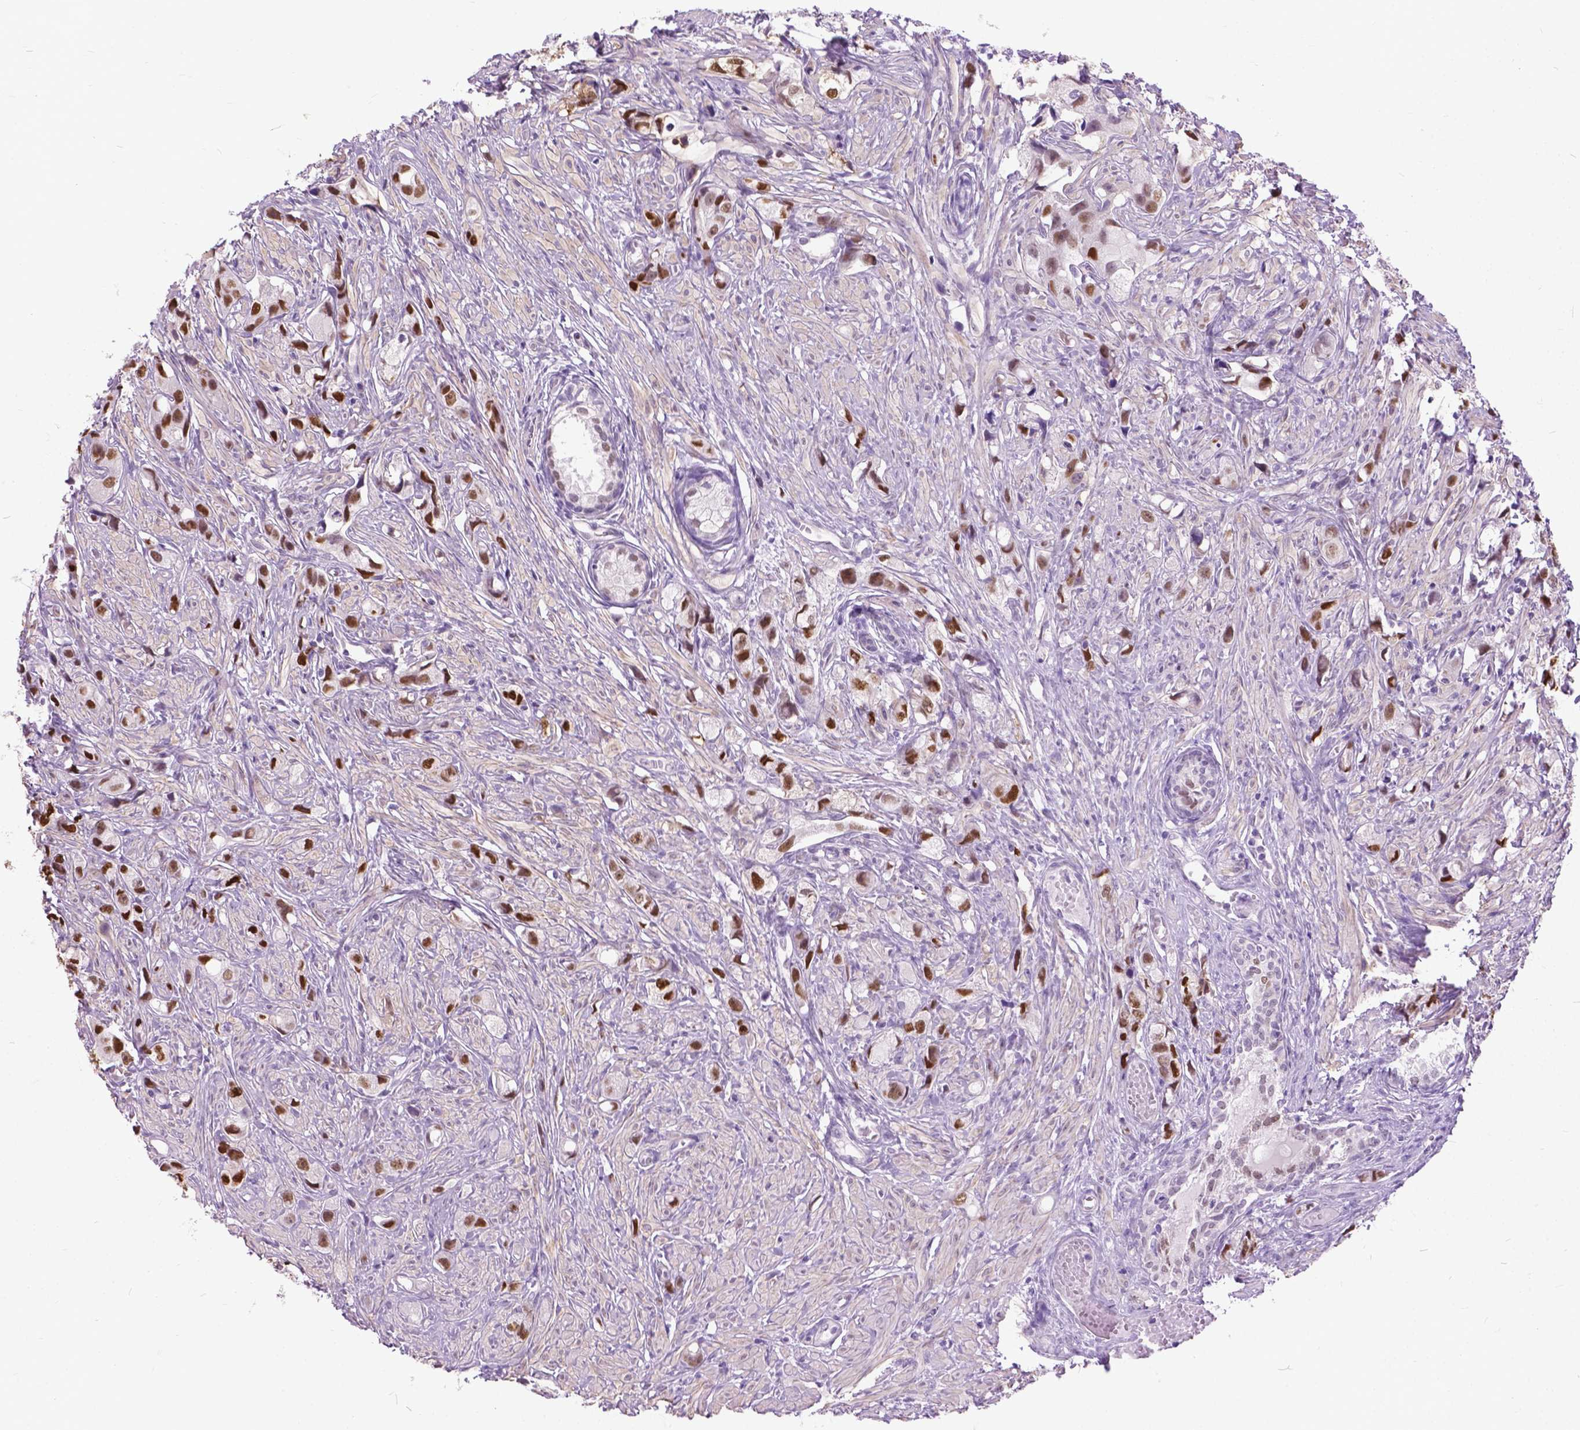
{"staining": {"intensity": "weak", "quantity": ">75%", "location": "nuclear"}, "tissue": "prostate cancer", "cell_type": "Tumor cells", "image_type": "cancer", "snomed": [{"axis": "morphology", "description": "Adenocarcinoma, High grade"}, {"axis": "topography", "description": "Prostate"}], "caption": "DAB immunohistochemical staining of human high-grade adenocarcinoma (prostate) reveals weak nuclear protein staining in approximately >75% of tumor cells. The protein of interest is stained brown, and the nuclei are stained in blue (DAB IHC with brightfield microscopy, high magnification).", "gene": "APCDD1L", "patient": {"sex": "male", "age": 75}}